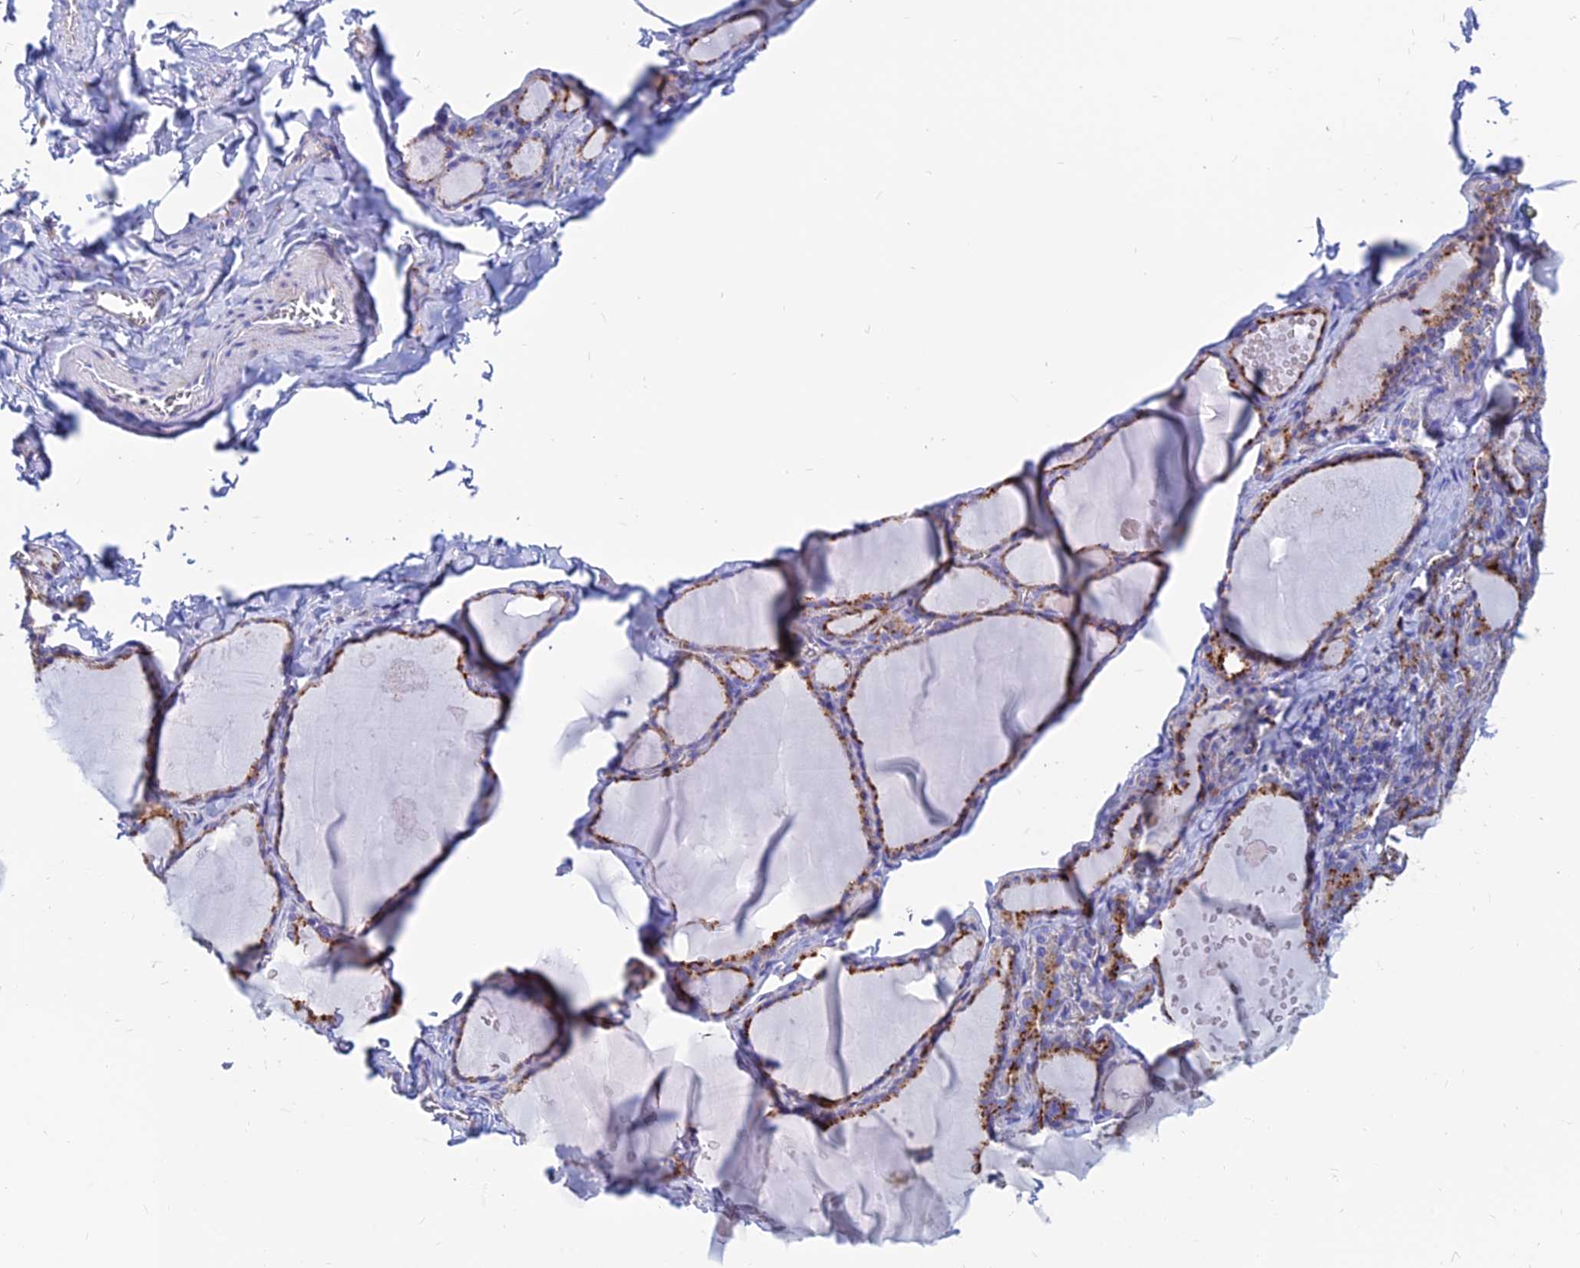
{"staining": {"intensity": "strong", "quantity": ">75%", "location": "cytoplasmic/membranous"}, "tissue": "thyroid gland", "cell_type": "Glandular cells", "image_type": "normal", "snomed": [{"axis": "morphology", "description": "Normal tissue, NOS"}, {"axis": "topography", "description": "Thyroid gland"}], "caption": "Brown immunohistochemical staining in benign human thyroid gland demonstrates strong cytoplasmic/membranous expression in approximately >75% of glandular cells. (DAB IHC with brightfield microscopy, high magnification).", "gene": "SPNS1", "patient": {"sex": "male", "age": 56}}